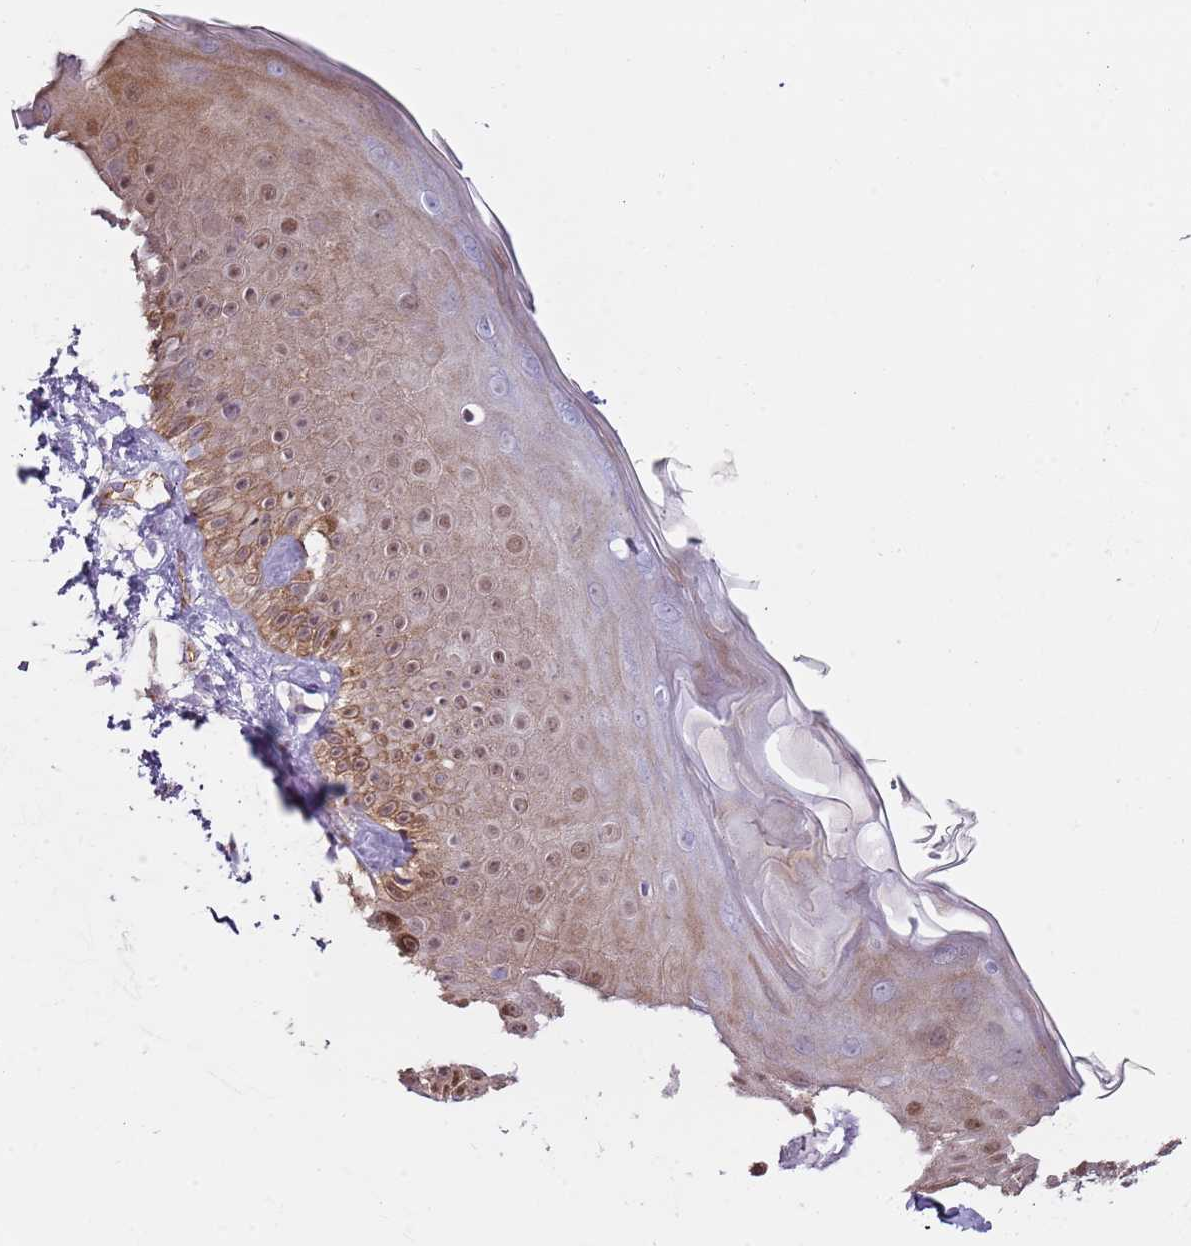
{"staining": {"intensity": "negative", "quantity": "none", "location": "none"}, "tissue": "skin", "cell_type": "Fibroblasts", "image_type": "normal", "snomed": [{"axis": "morphology", "description": "Normal tissue, NOS"}, {"axis": "topography", "description": "Skin"}], "caption": "A high-resolution micrograph shows immunohistochemistry staining of unremarkable skin, which demonstrates no significant staining in fibroblasts. (DAB IHC, high magnification).", "gene": "GNAI1", "patient": {"sex": "male", "age": 52}}